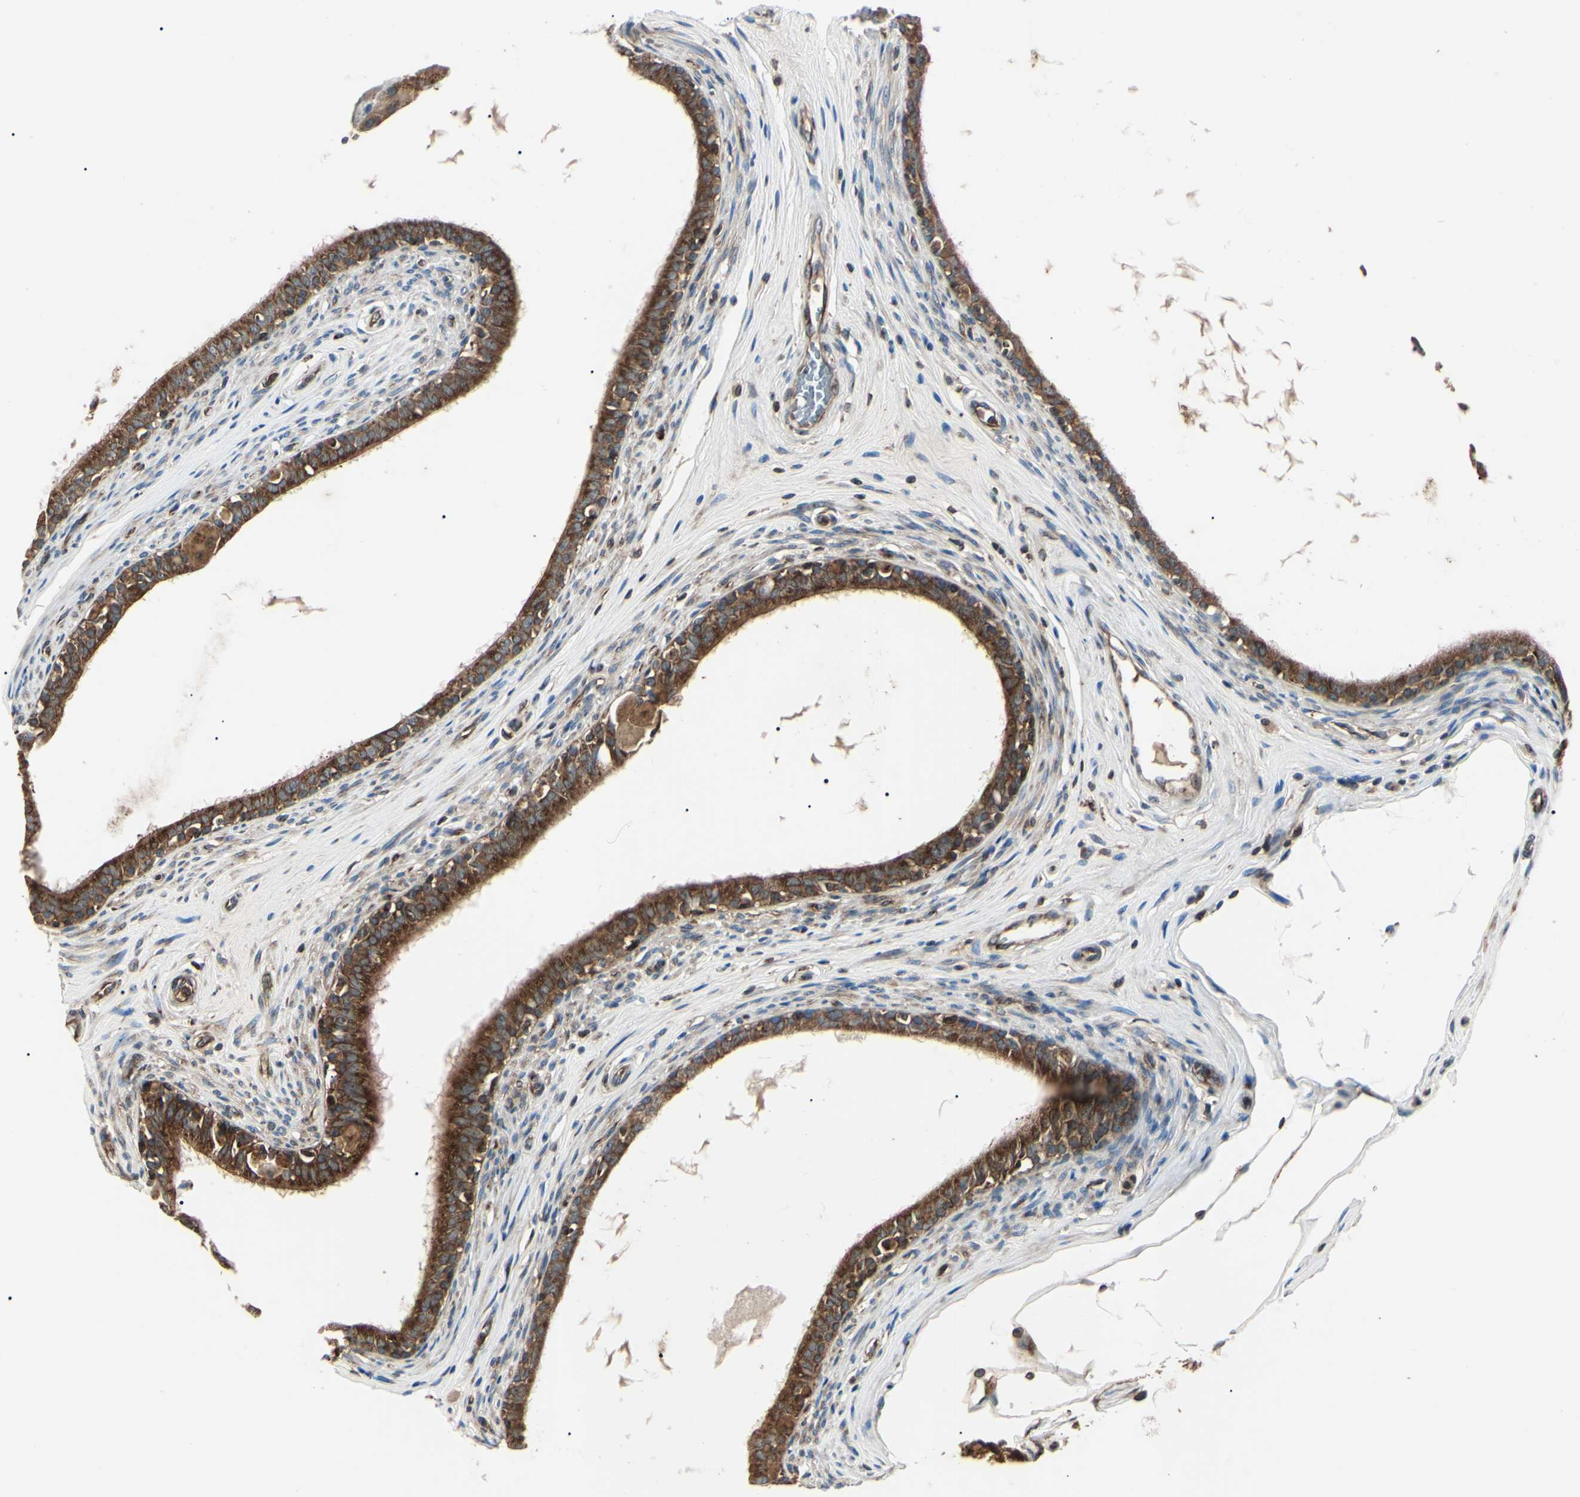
{"staining": {"intensity": "strong", "quantity": "25%-75%", "location": "cytoplasmic/membranous"}, "tissue": "epididymis", "cell_type": "Glandular cells", "image_type": "normal", "snomed": [{"axis": "morphology", "description": "Normal tissue, NOS"}, {"axis": "morphology", "description": "Inflammation, NOS"}, {"axis": "topography", "description": "Epididymis"}], "caption": "The immunohistochemical stain labels strong cytoplasmic/membranous staining in glandular cells of benign epididymis.", "gene": "MAPRE1", "patient": {"sex": "male", "age": 84}}